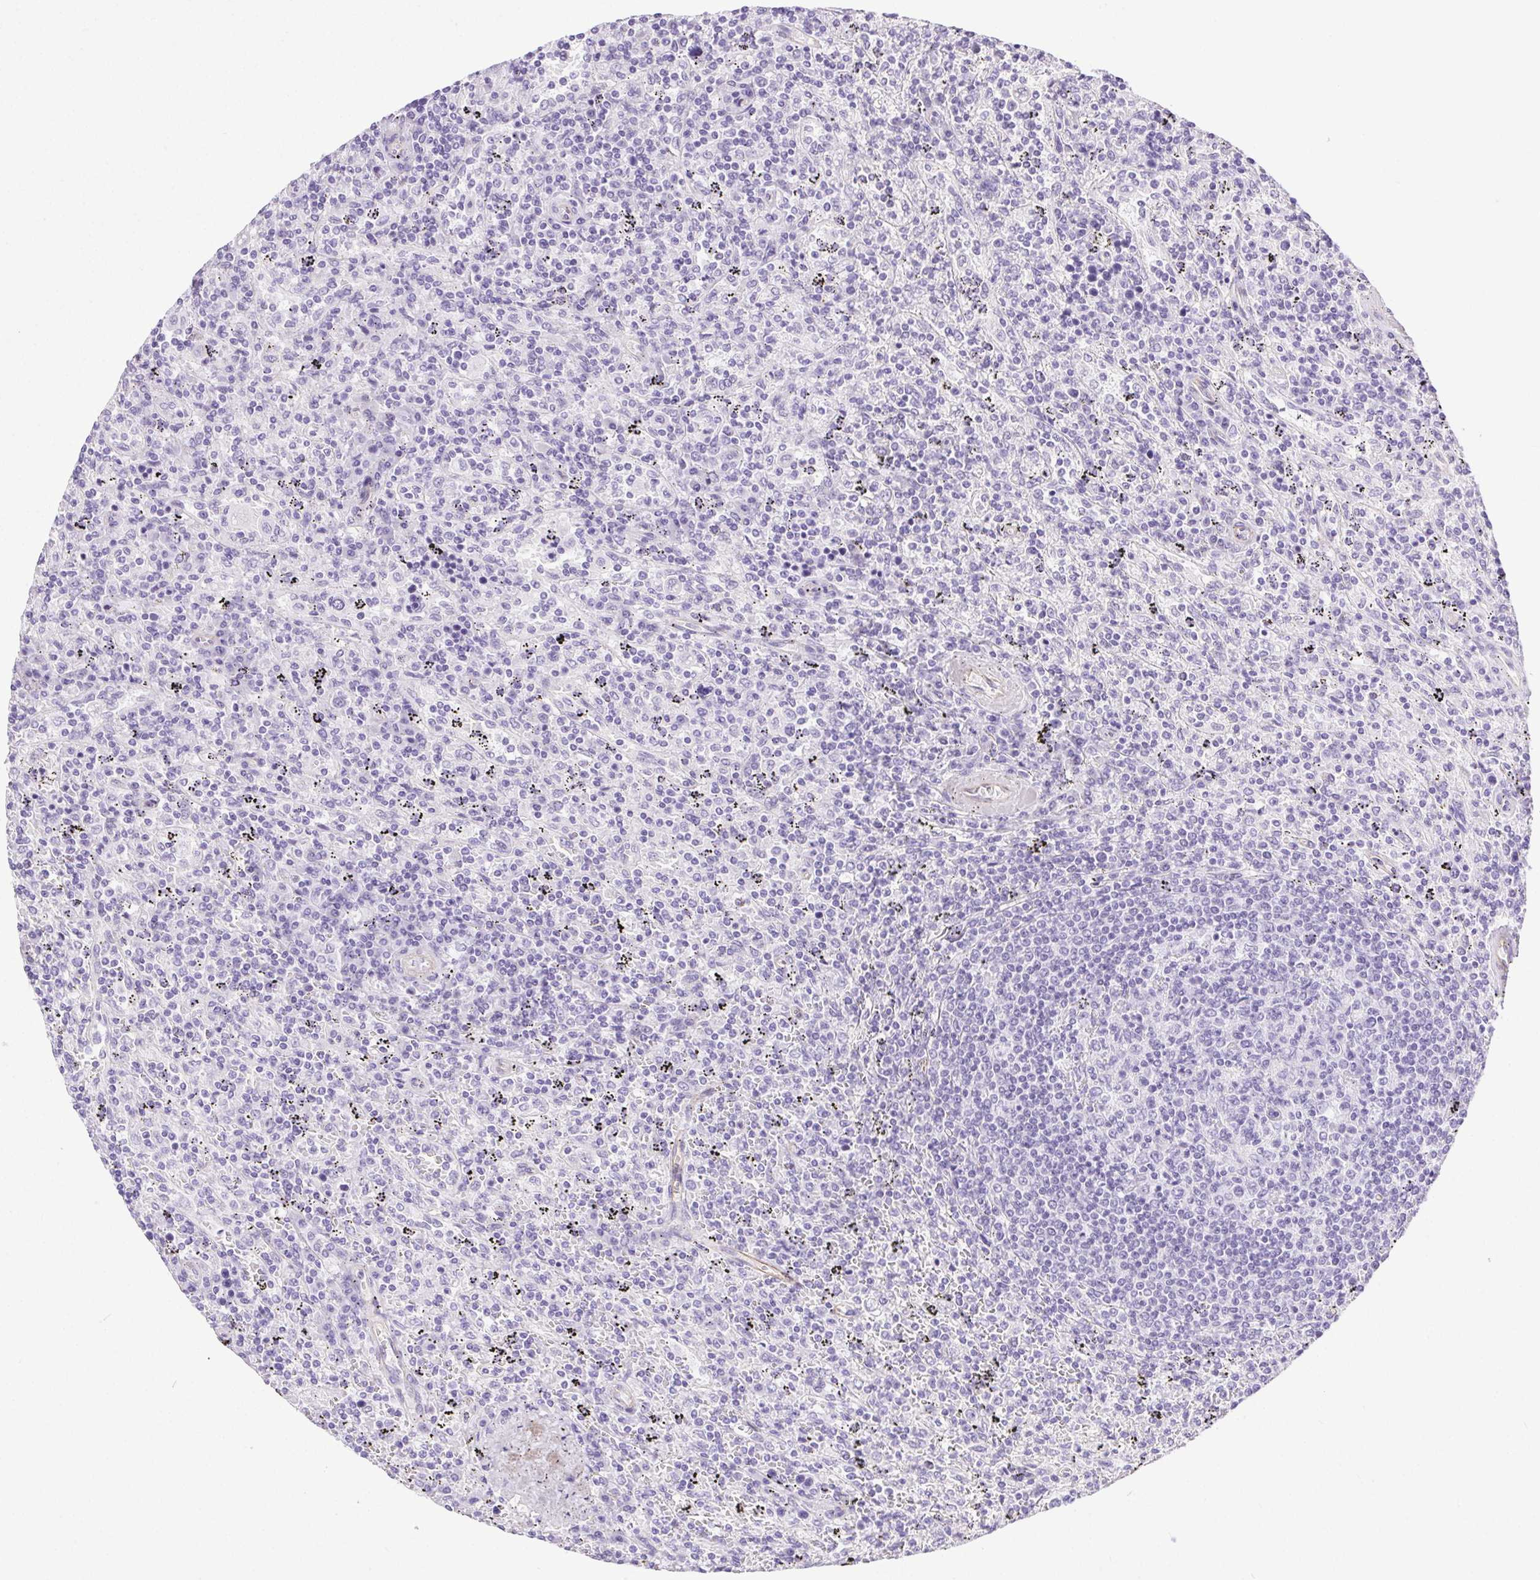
{"staining": {"intensity": "negative", "quantity": "none", "location": "none"}, "tissue": "lymphoma", "cell_type": "Tumor cells", "image_type": "cancer", "snomed": [{"axis": "morphology", "description": "Malignant lymphoma, non-Hodgkin's type, Low grade"}, {"axis": "topography", "description": "Spleen"}], "caption": "Tumor cells are negative for brown protein staining in malignant lymphoma, non-Hodgkin's type (low-grade). (DAB immunohistochemistry (IHC), high magnification).", "gene": "SHCBP1L", "patient": {"sex": "male", "age": 62}}